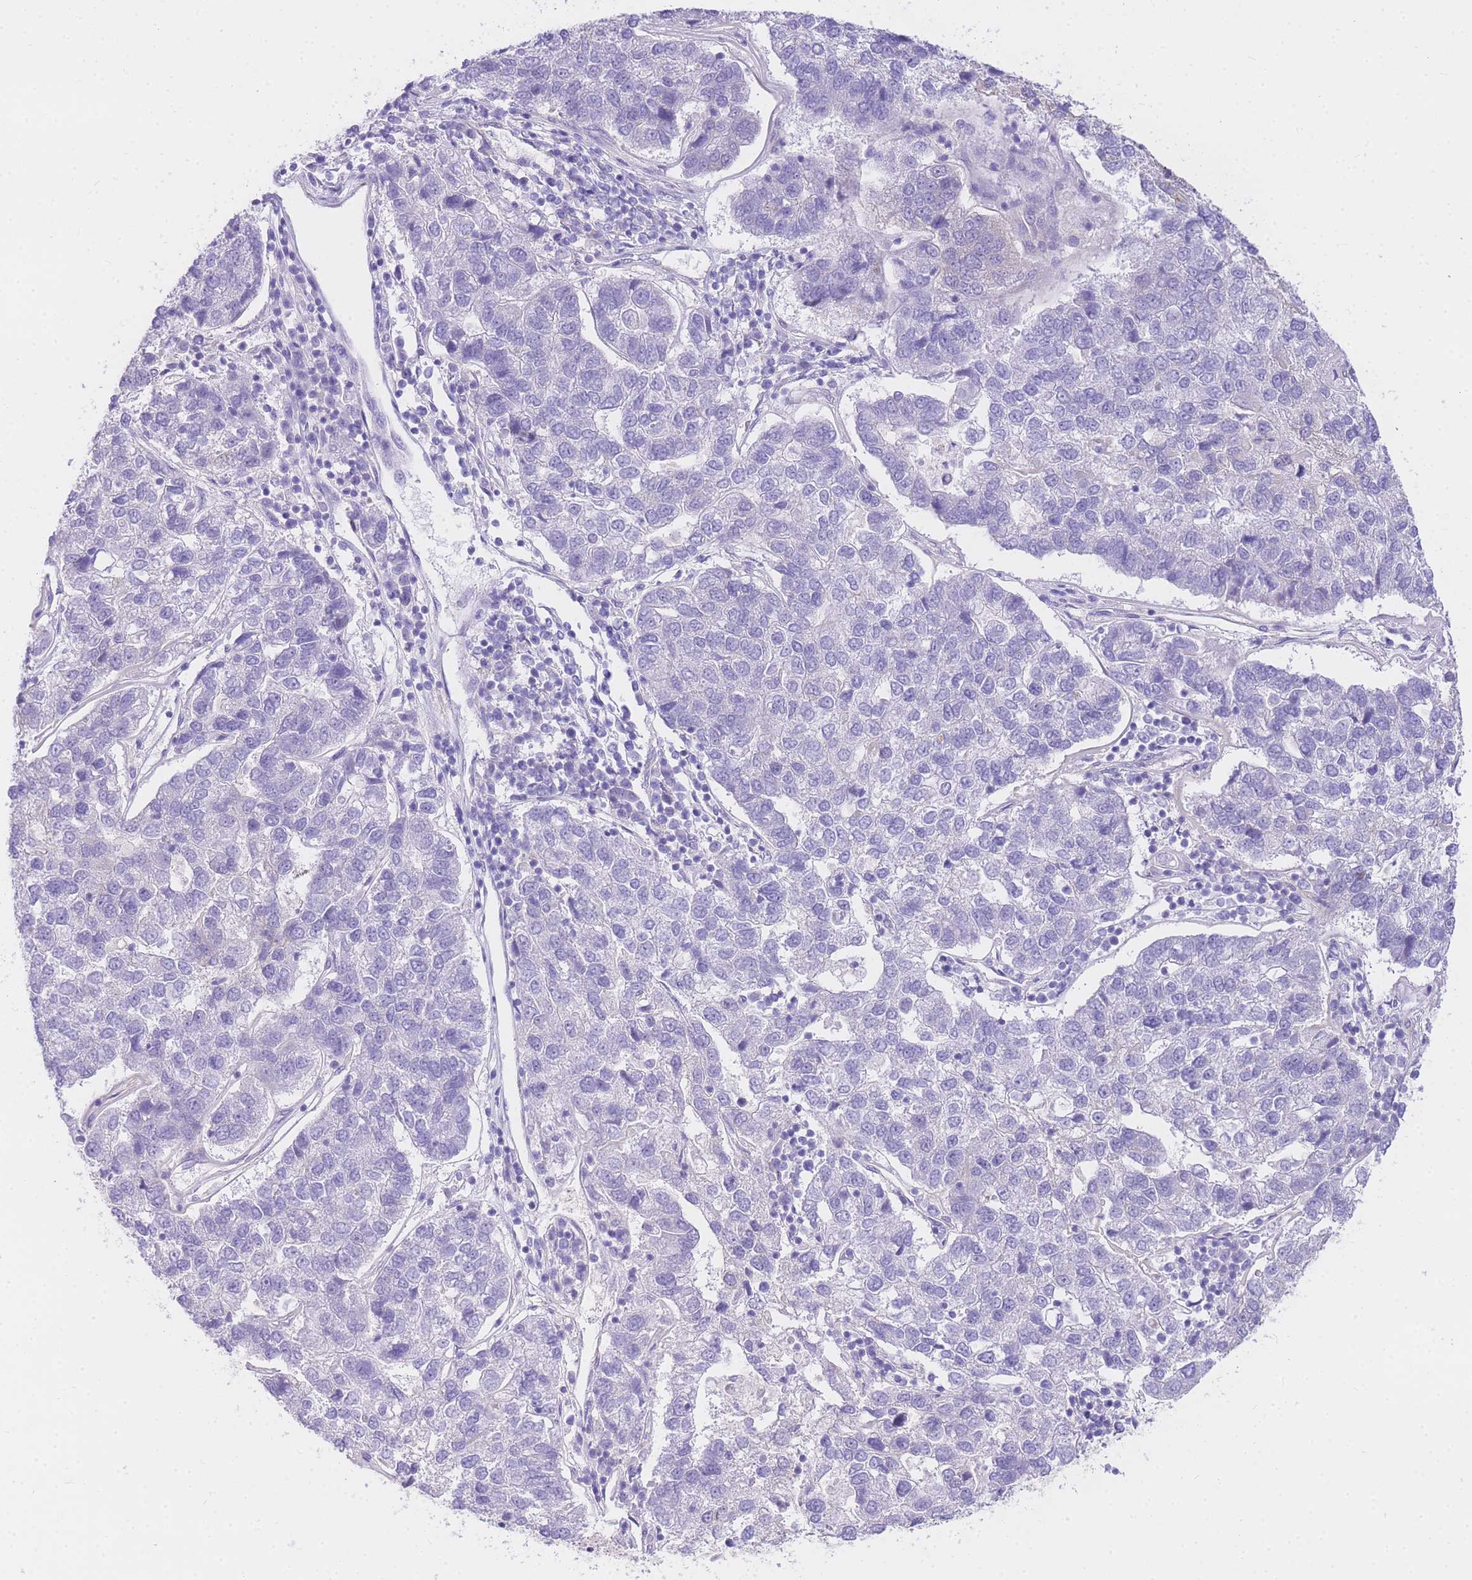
{"staining": {"intensity": "negative", "quantity": "none", "location": "none"}, "tissue": "pancreatic cancer", "cell_type": "Tumor cells", "image_type": "cancer", "snomed": [{"axis": "morphology", "description": "Adenocarcinoma, NOS"}, {"axis": "topography", "description": "Pancreas"}], "caption": "High magnification brightfield microscopy of pancreatic adenocarcinoma stained with DAB (3,3'-diaminobenzidine) (brown) and counterstained with hematoxylin (blue): tumor cells show no significant positivity.", "gene": "S100PBP", "patient": {"sex": "female", "age": 61}}